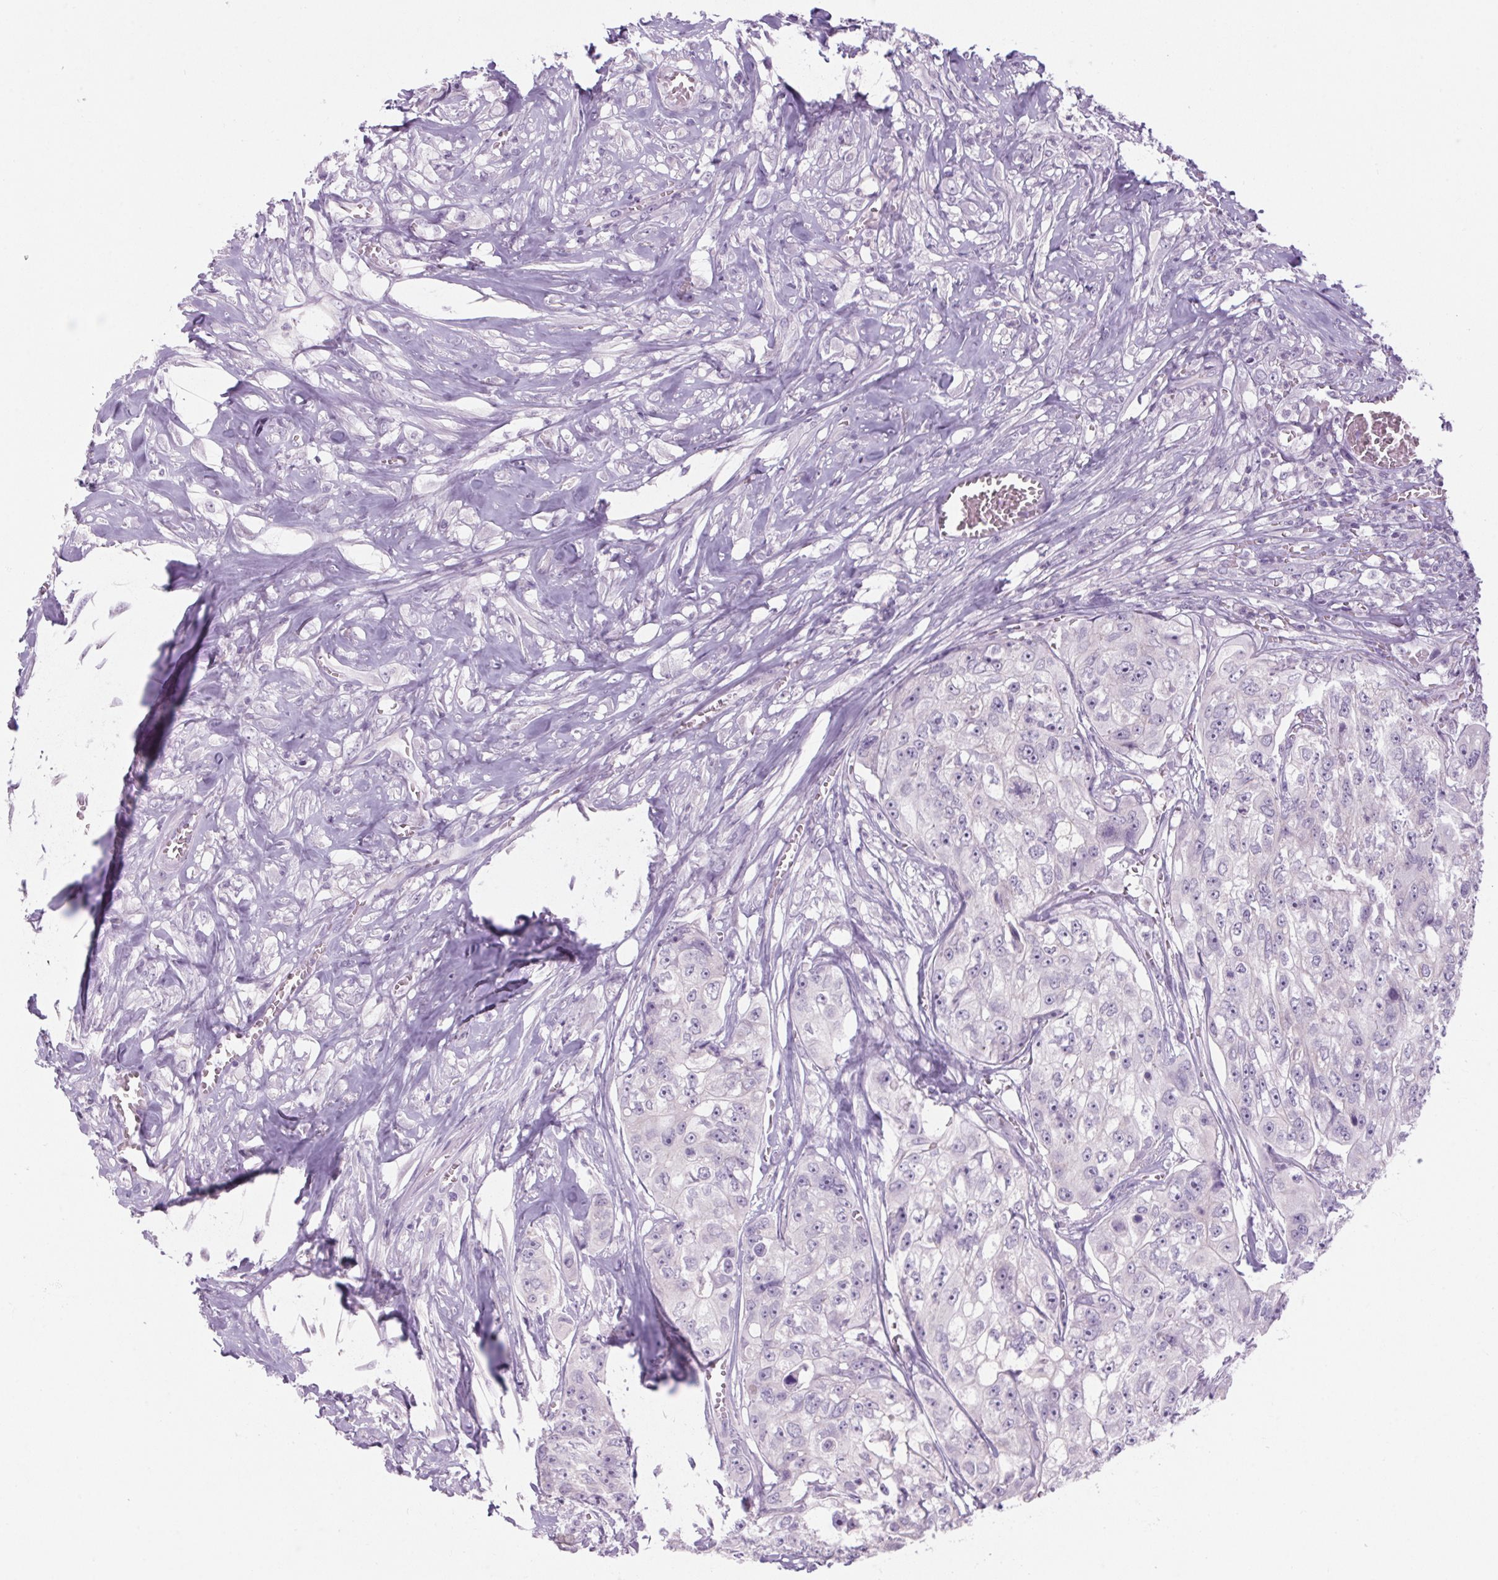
{"staining": {"intensity": "negative", "quantity": "none", "location": "none"}, "tissue": "colorectal cancer", "cell_type": "Tumor cells", "image_type": "cancer", "snomed": [{"axis": "morphology", "description": "Adenocarcinoma, NOS"}, {"axis": "topography", "description": "Rectum"}], "caption": "The immunohistochemistry (IHC) histopathology image has no significant expression in tumor cells of colorectal adenocarcinoma tissue.", "gene": "RPTN", "patient": {"sex": "female", "age": 62}}